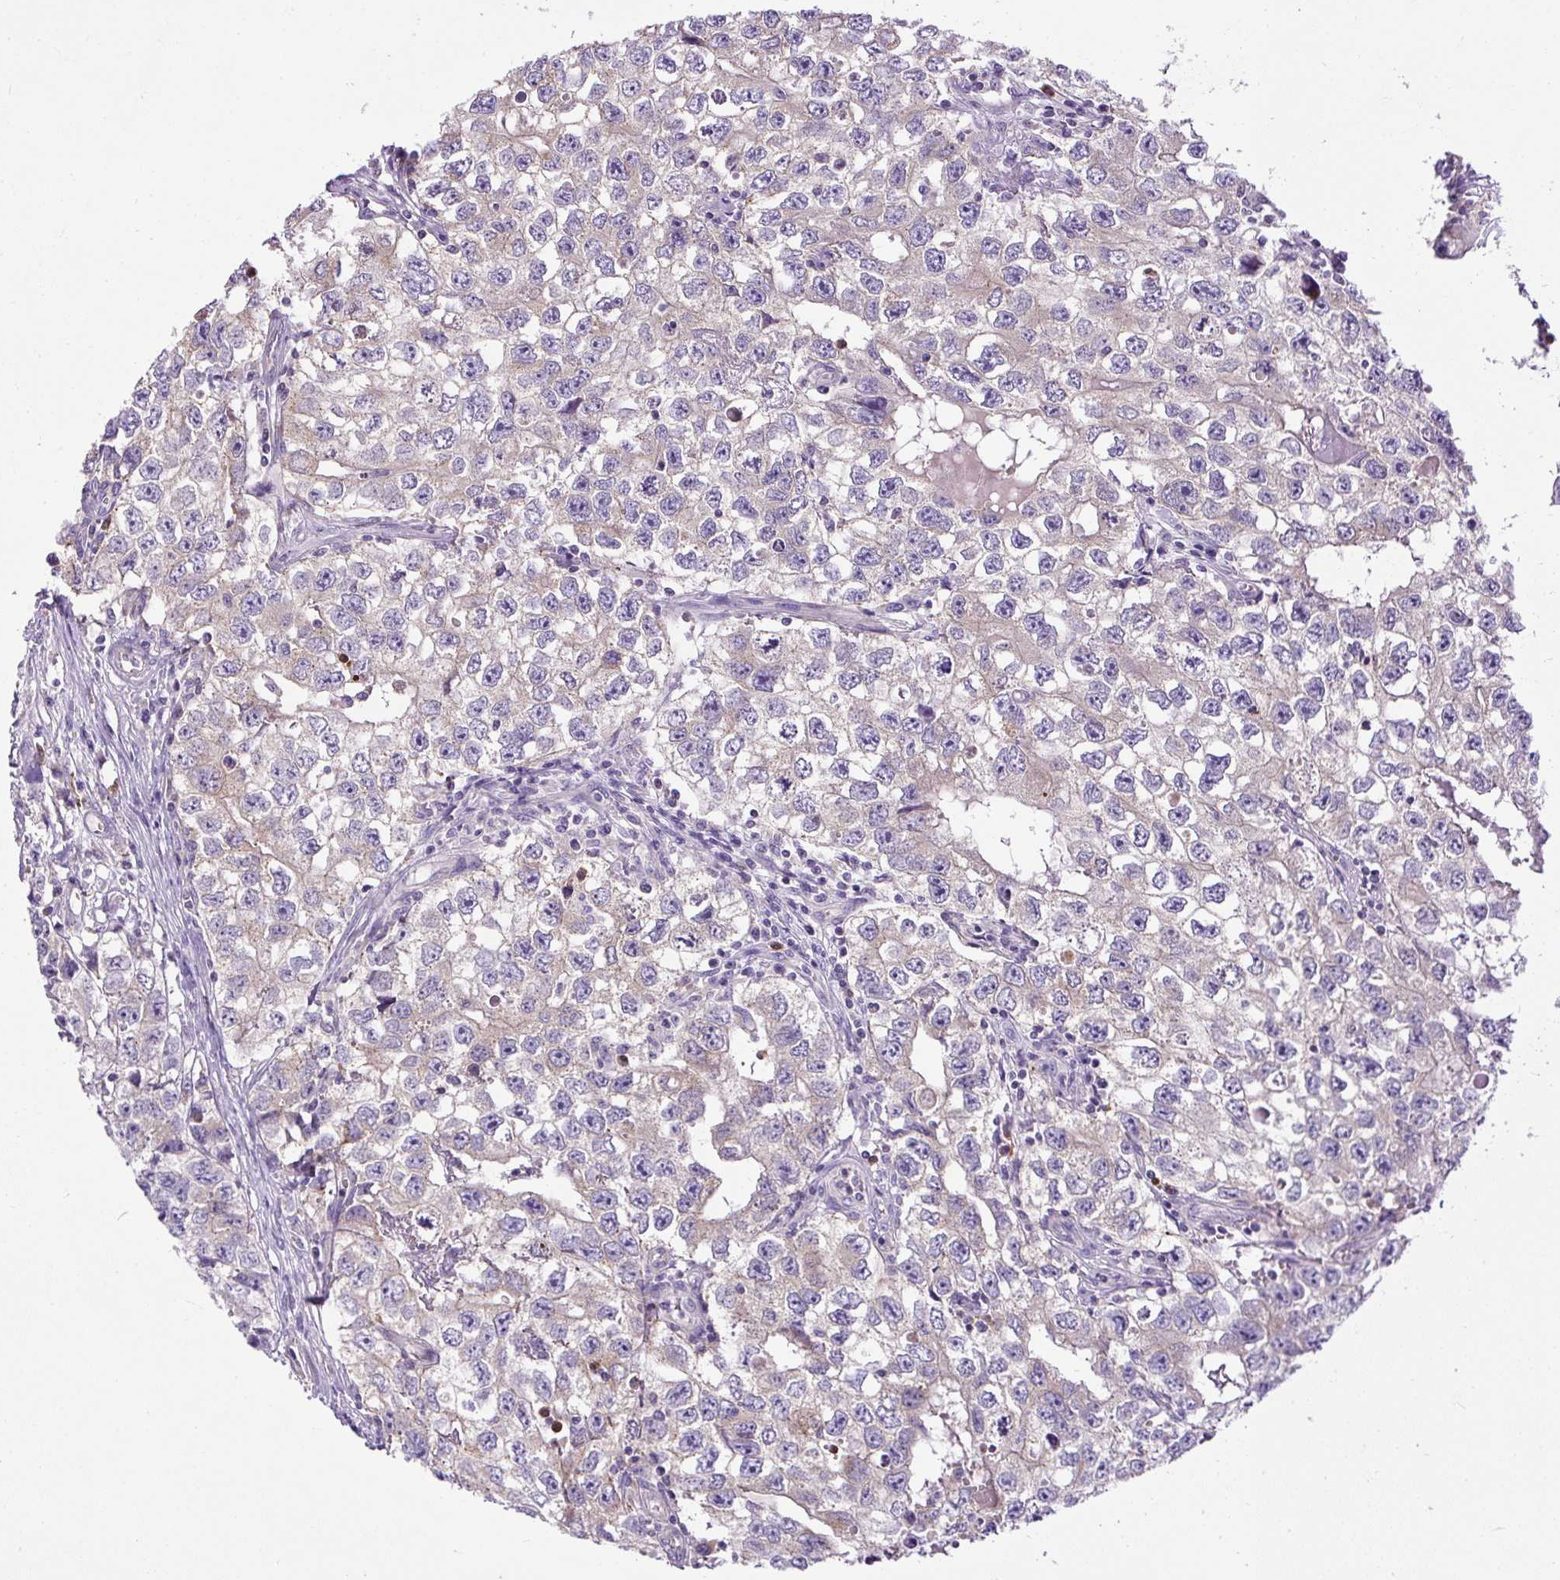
{"staining": {"intensity": "negative", "quantity": "none", "location": "none"}, "tissue": "testis cancer", "cell_type": "Tumor cells", "image_type": "cancer", "snomed": [{"axis": "morphology", "description": "Seminoma, NOS"}, {"axis": "morphology", "description": "Carcinoma, Embryonal, NOS"}, {"axis": "topography", "description": "Testis"}], "caption": "Immunohistochemical staining of testis cancer exhibits no significant staining in tumor cells. (IHC, brightfield microscopy, high magnification).", "gene": "CFAP47", "patient": {"sex": "male", "age": 43}}